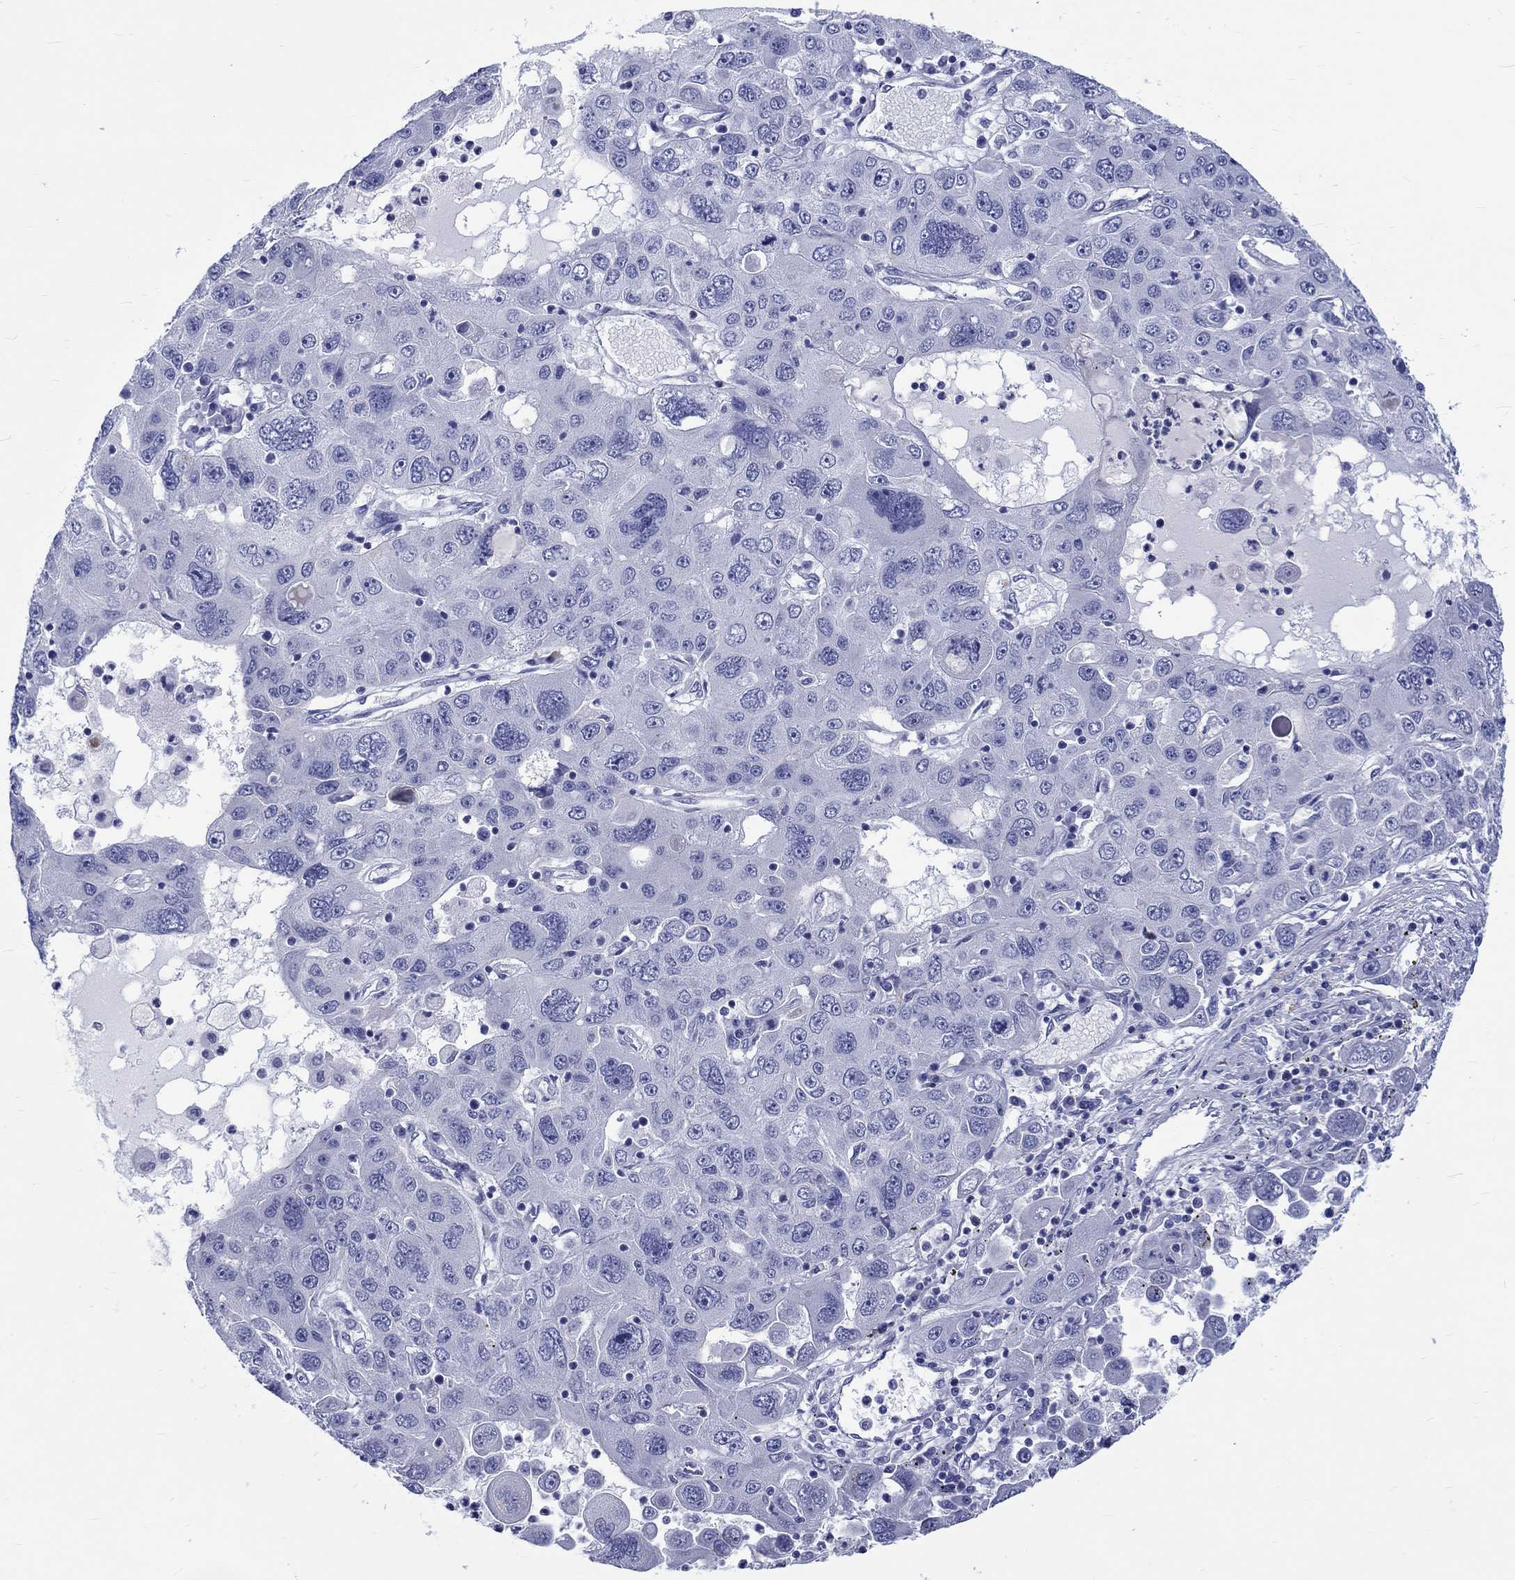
{"staining": {"intensity": "negative", "quantity": "none", "location": "none"}, "tissue": "stomach cancer", "cell_type": "Tumor cells", "image_type": "cancer", "snomed": [{"axis": "morphology", "description": "Adenocarcinoma, NOS"}, {"axis": "topography", "description": "Stomach"}], "caption": "Immunohistochemistry histopathology image of human adenocarcinoma (stomach) stained for a protein (brown), which displays no expression in tumor cells.", "gene": "SH2D7", "patient": {"sex": "male", "age": 56}}